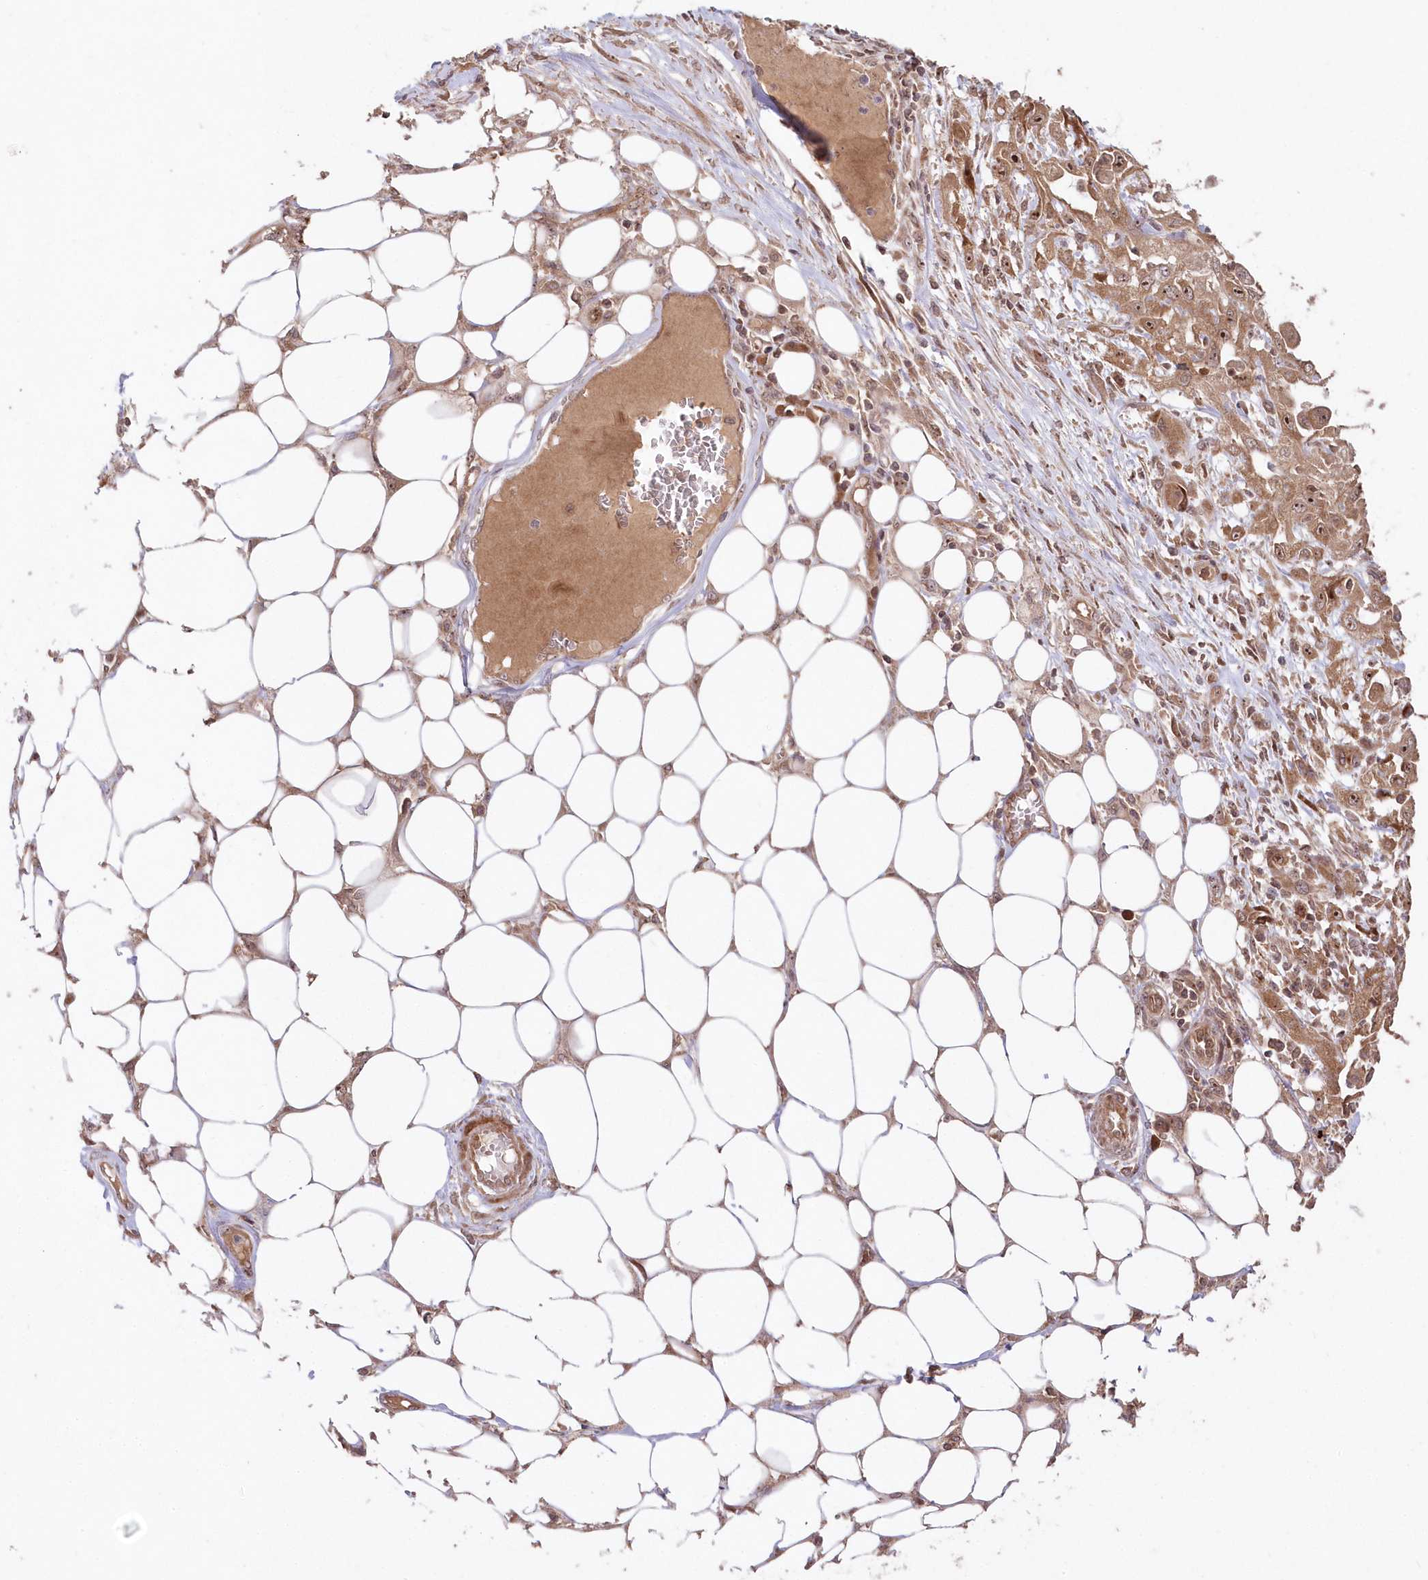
{"staining": {"intensity": "moderate", "quantity": ">75%", "location": "cytoplasmic/membranous,nuclear"}, "tissue": "skin cancer", "cell_type": "Tumor cells", "image_type": "cancer", "snomed": [{"axis": "morphology", "description": "Squamous cell carcinoma, NOS"}, {"axis": "morphology", "description": "Squamous cell carcinoma, metastatic, NOS"}, {"axis": "topography", "description": "Skin"}, {"axis": "topography", "description": "Lymph node"}], "caption": "This is a micrograph of immunohistochemistry (IHC) staining of skin metastatic squamous cell carcinoma, which shows moderate staining in the cytoplasmic/membranous and nuclear of tumor cells.", "gene": "SERINC1", "patient": {"sex": "male", "age": 75}}